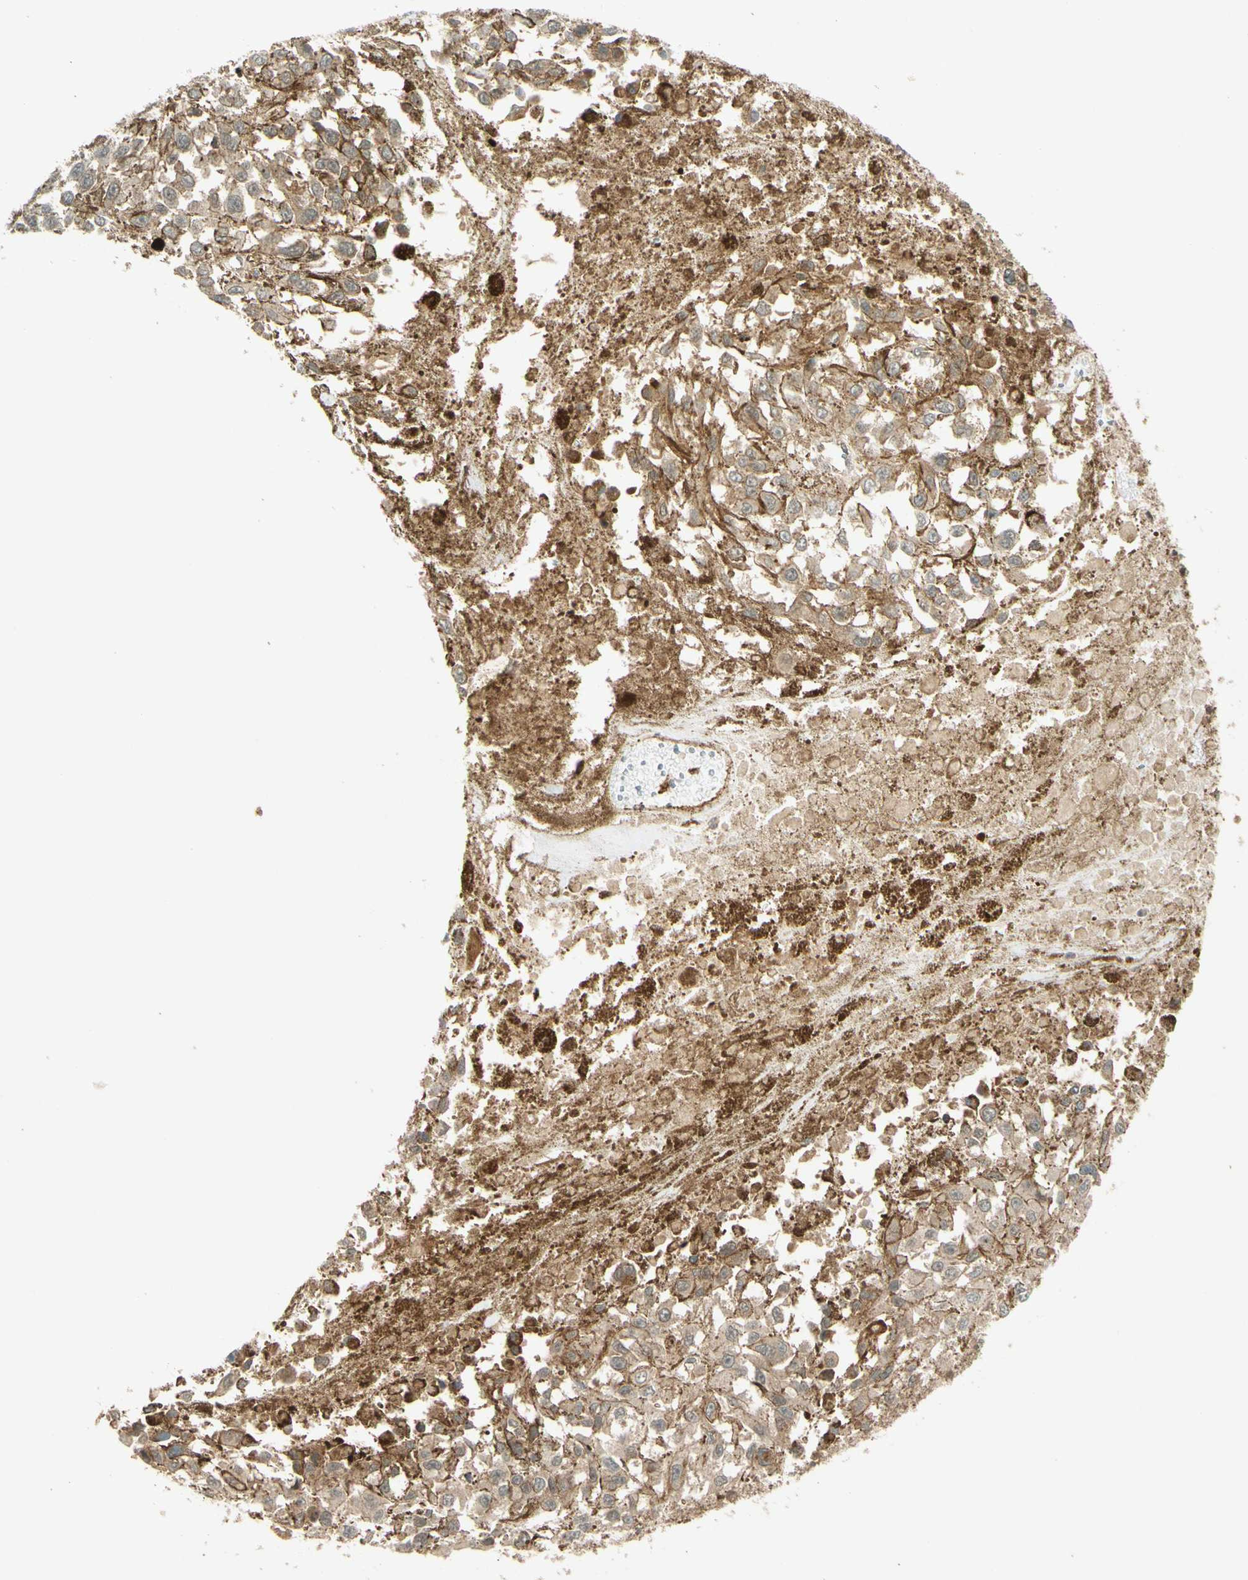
{"staining": {"intensity": "moderate", "quantity": ">75%", "location": "cytoplasmic/membranous"}, "tissue": "melanoma", "cell_type": "Tumor cells", "image_type": "cancer", "snomed": [{"axis": "morphology", "description": "Malignant melanoma, Metastatic site"}, {"axis": "topography", "description": "Lymph node"}], "caption": "Melanoma stained with immunohistochemistry exhibits moderate cytoplasmic/membranous positivity in approximately >75% of tumor cells.", "gene": "EPHA8", "patient": {"sex": "male", "age": 59}}